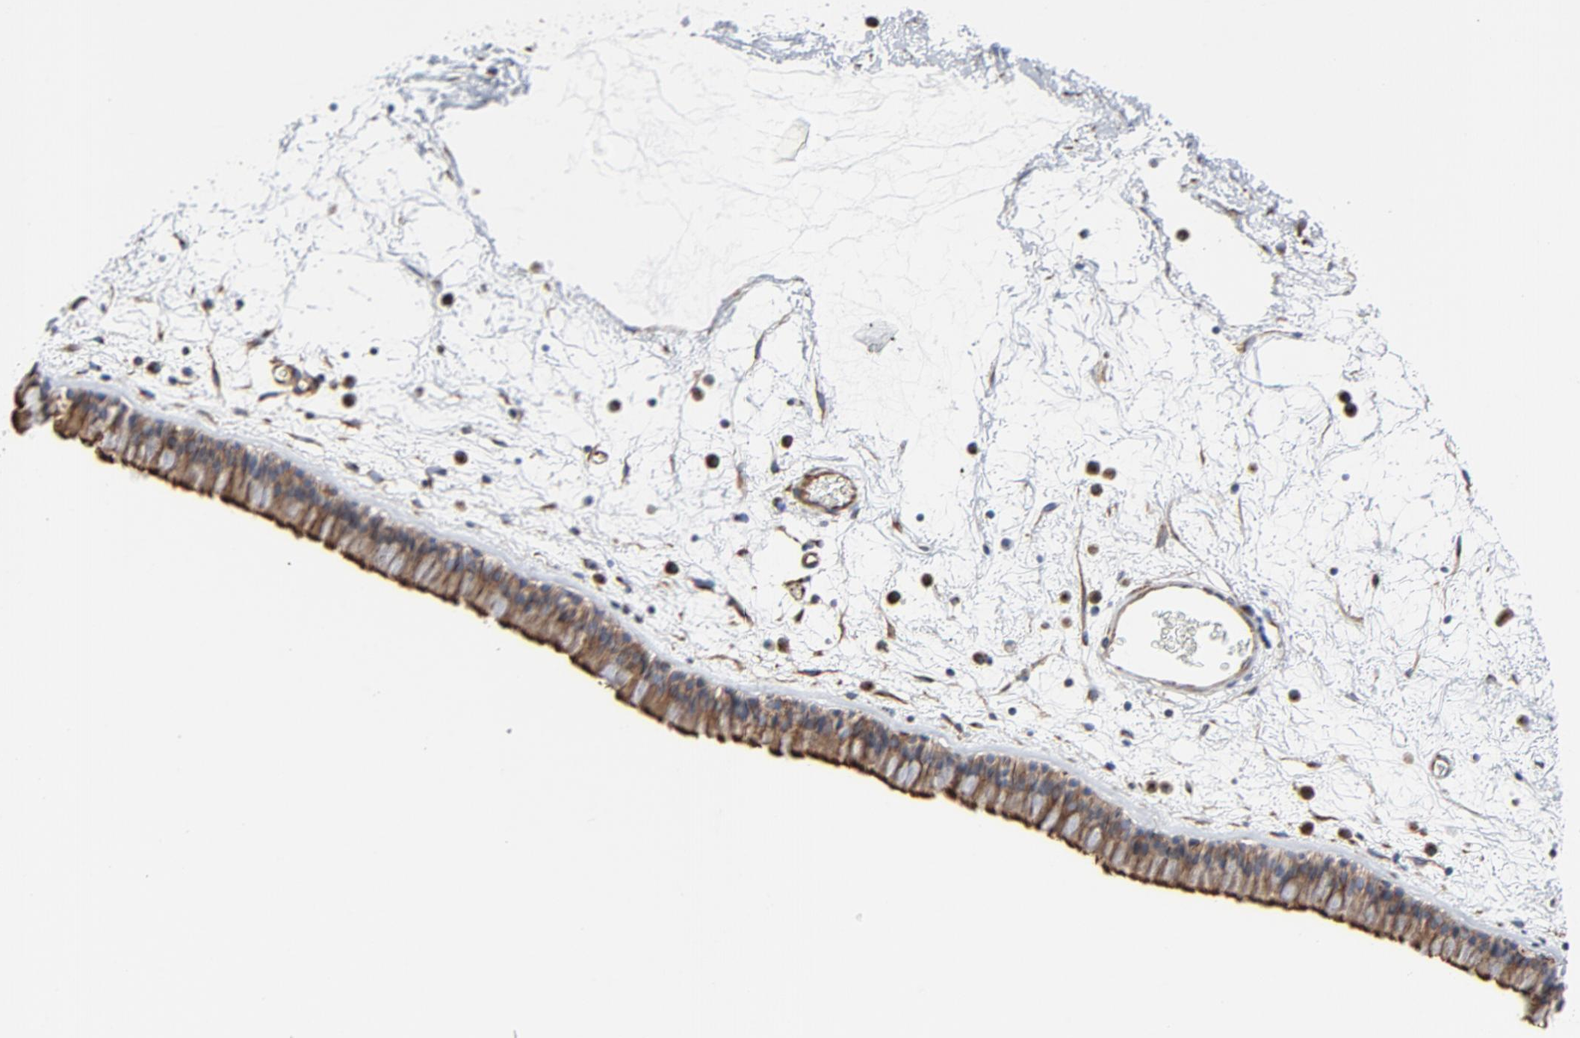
{"staining": {"intensity": "moderate", "quantity": ">75%", "location": "cytoplasmic/membranous"}, "tissue": "nasopharynx", "cell_type": "Respiratory epithelial cells", "image_type": "normal", "snomed": [{"axis": "morphology", "description": "Normal tissue, NOS"}, {"axis": "morphology", "description": "Inflammation, NOS"}, {"axis": "topography", "description": "Nasopharynx"}], "caption": "Protein staining shows moderate cytoplasmic/membranous positivity in approximately >75% of respiratory epithelial cells in normal nasopharynx.", "gene": "TUBB1", "patient": {"sex": "male", "age": 48}}